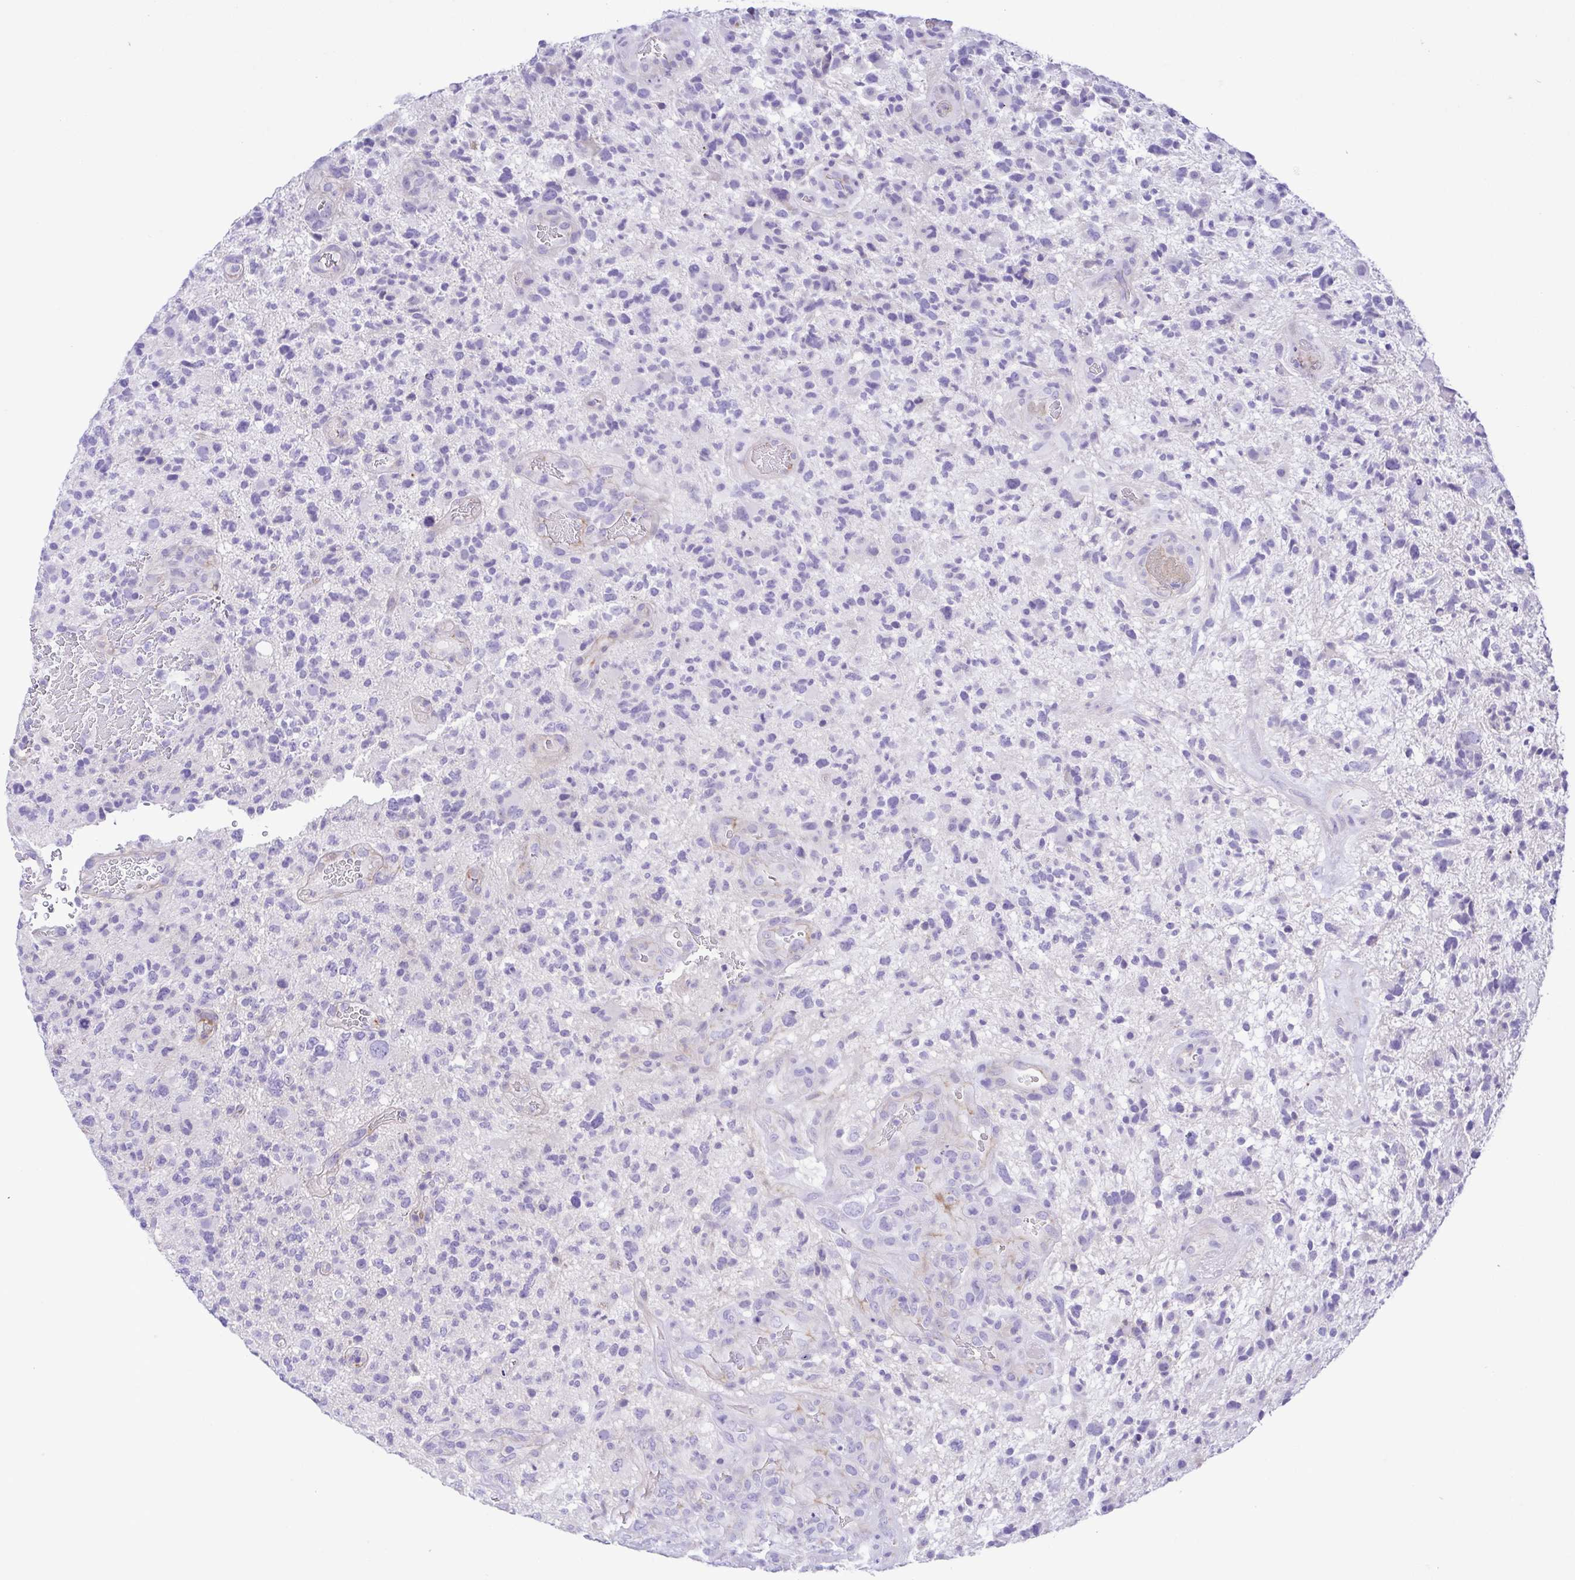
{"staining": {"intensity": "negative", "quantity": "none", "location": "none"}, "tissue": "glioma", "cell_type": "Tumor cells", "image_type": "cancer", "snomed": [{"axis": "morphology", "description": "Glioma, malignant, High grade"}, {"axis": "topography", "description": "Brain"}], "caption": "Immunohistochemical staining of human high-grade glioma (malignant) displays no significant positivity in tumor cells. (DAB immunohistochemistry (IHC), high magnification).", "gene": "GPR182", "patient": {"sex": "female", "age": 71}}